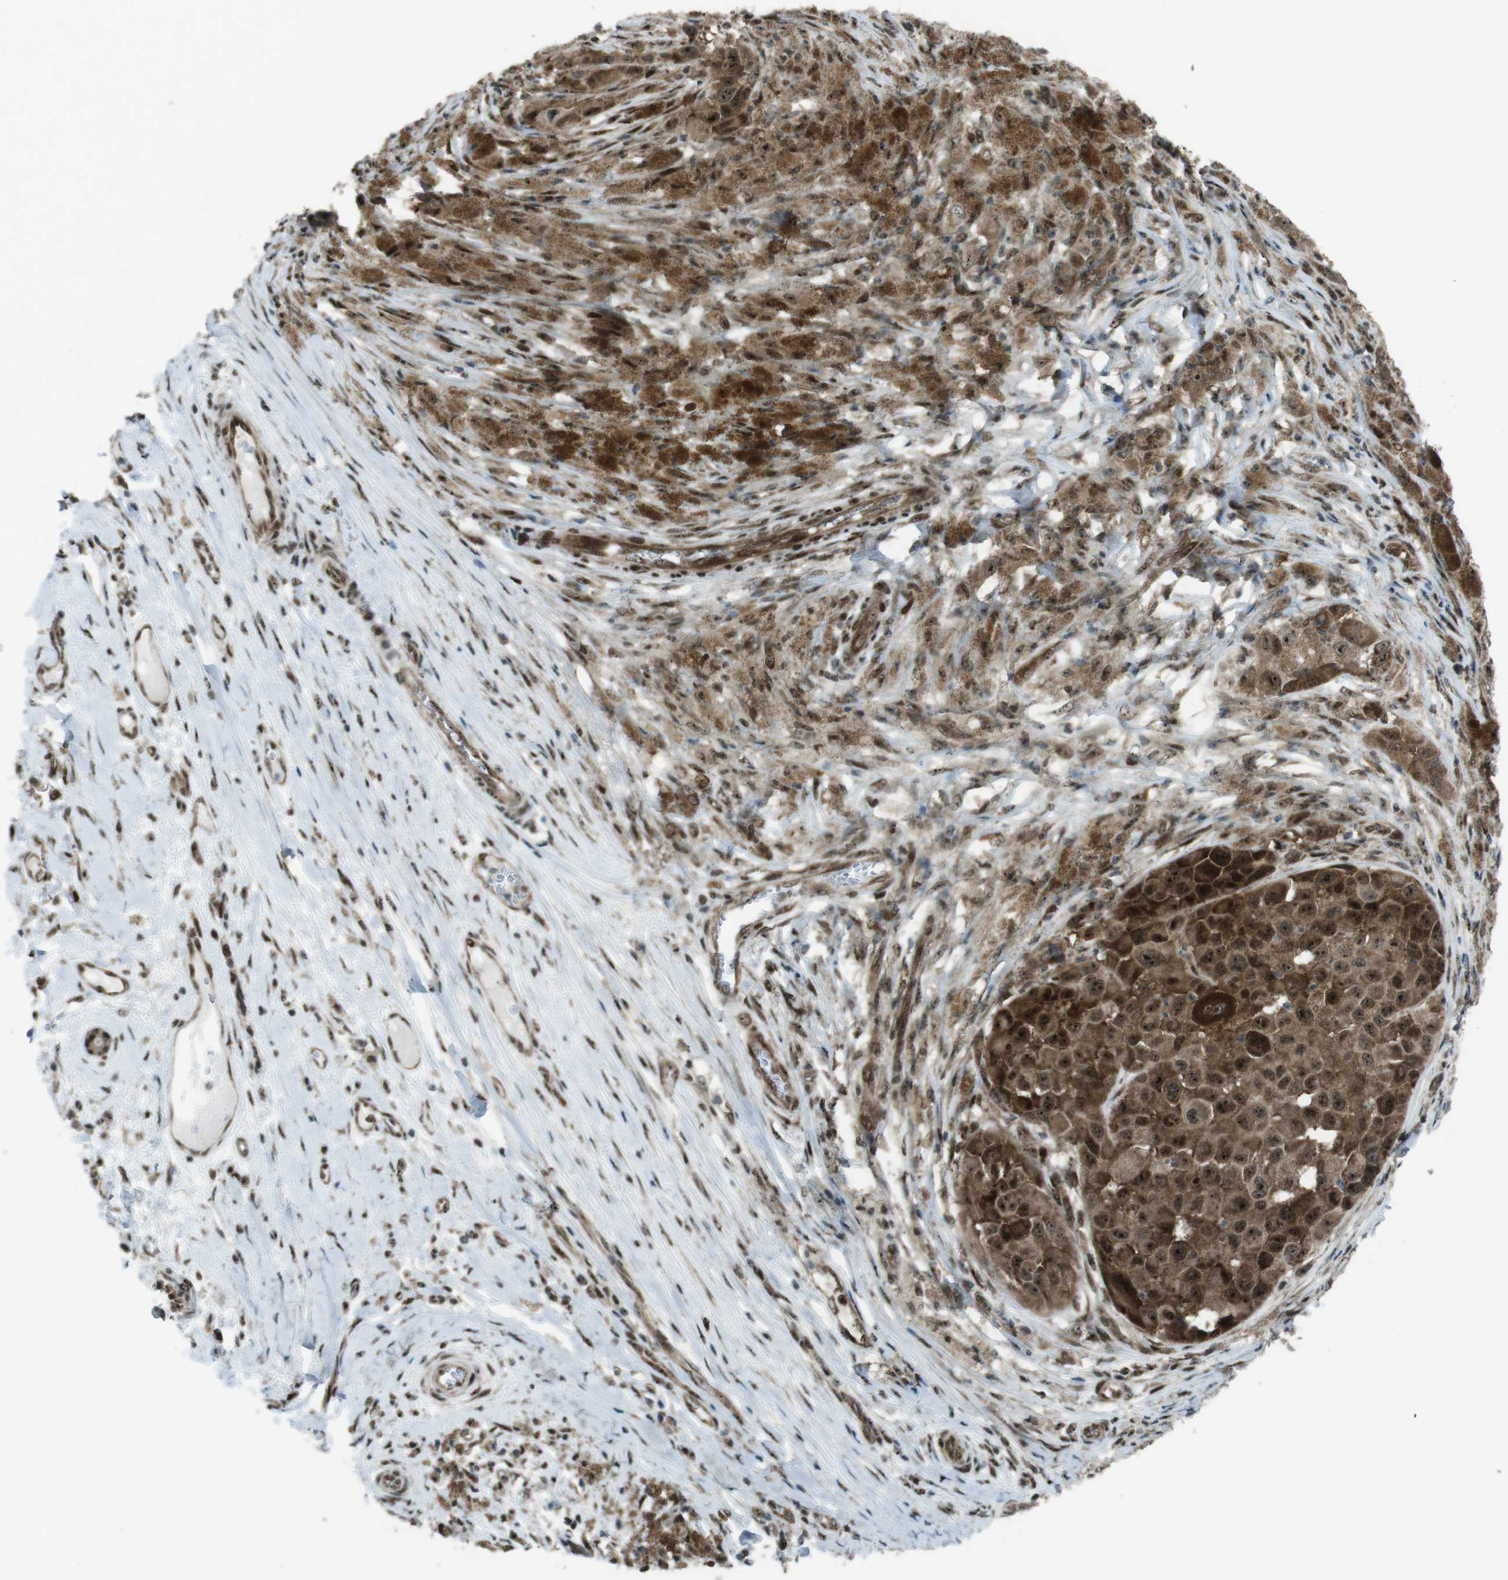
{"staining": {"intensity": "moderate", "quantity": ">75%", "location": "cytoplasmic/membranous,nuclear"}, "tissue": "melanoma", "cell_type": "Tumor cells", "image_type": "cancer", "snomed": [{"axis": "morphology", "description": "Malignant melanoma, NOS"}, {"axis": "topography", "description": "Skin"}], "caption": "Immunohistochemistry micrograph of neoplastic tissue: human melanoma stained using IHC displays medium levels of moderate protein expression localized specifically in the cytoplasmic/membranous and nuclear of tumor cells, appearing as a cytoplasmic/membranous and nuclear brown color.", "gene": "CSNK1D", "patient": {"sex": "male", "age": 96}}